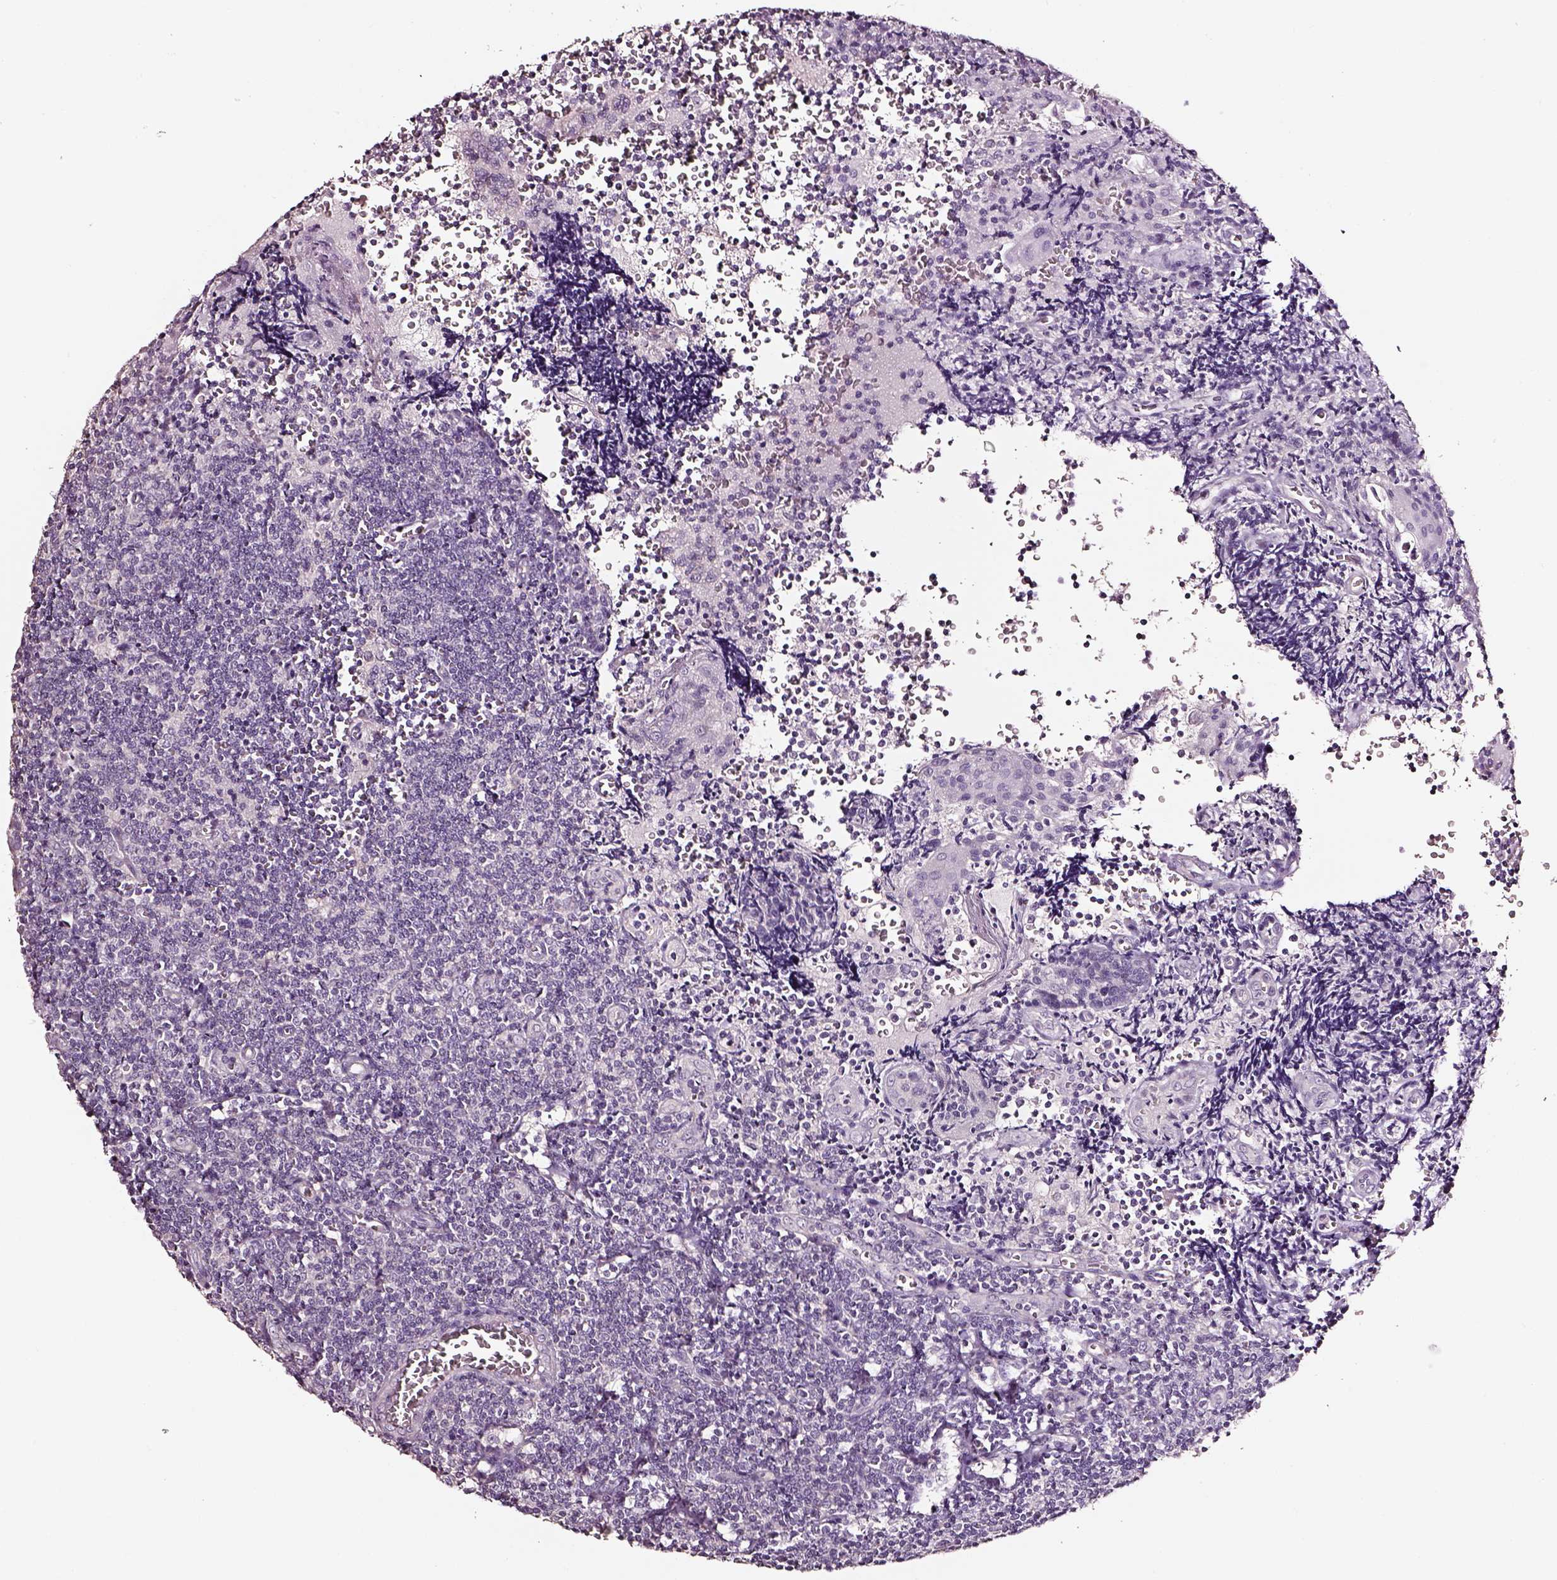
{"staining": {"intensity": "negative", "quantity": "none", "location": "none"}, "tissue": "tonsil", "cell_type": "Germinal center cells", "image_type": "normal", "snomed": [{"axis": "morphology", "description": "Normal tissue, NOS"}, {"axis": "morphology", "description": "Inflammation, NOS"}, {"axis": "topography", "description": "Tonsil"}], "caption": "Tonsil was stained to show a protein in brown. There is no significant staining in germinal center cells. (Immunohistochemistry, brightfield microscopy, high magnification).", "gene": "AADAT", "patient": {"sex": "female", "age": 31}}